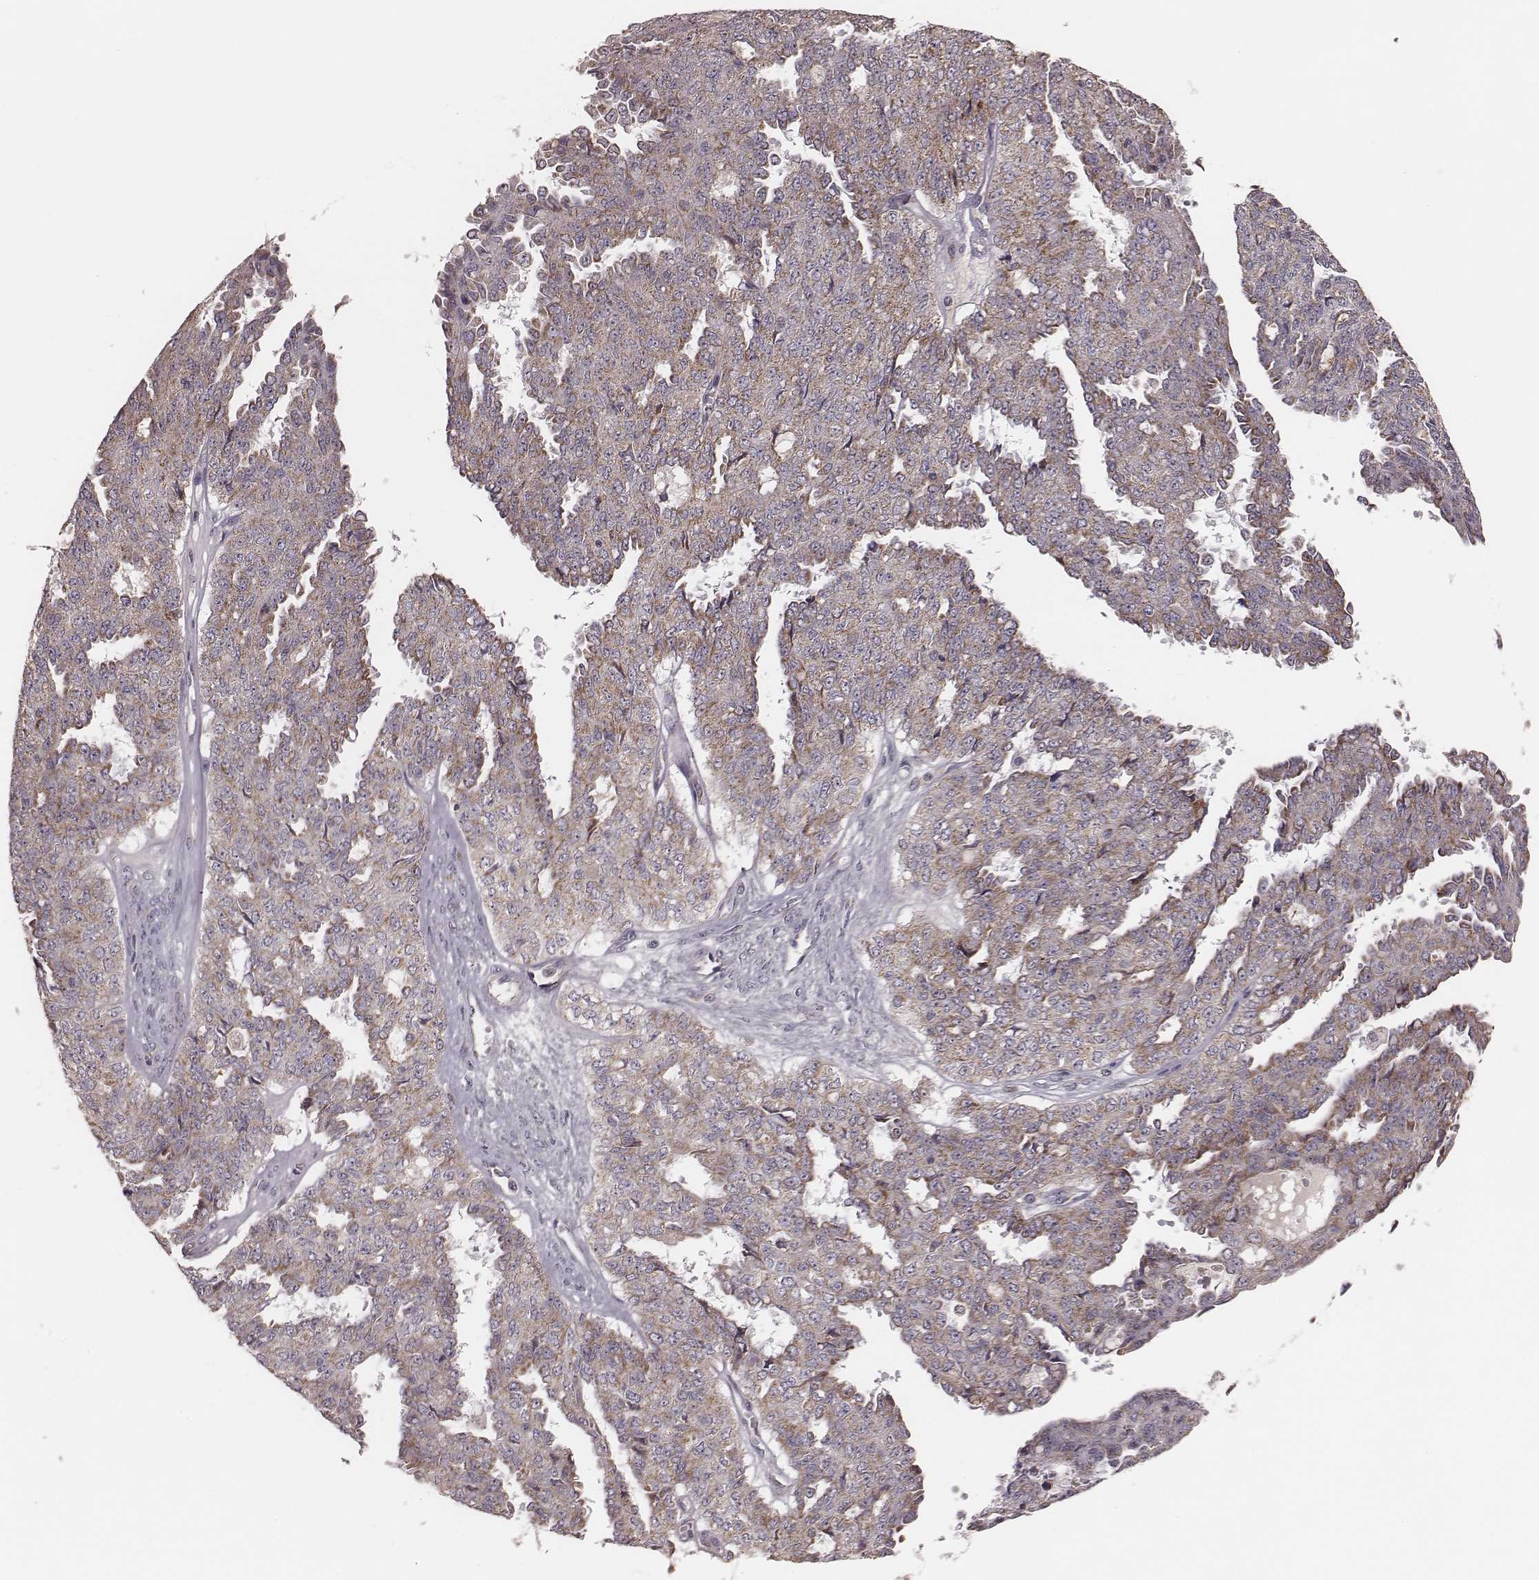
{"staining": {"intensity": "moderate", "quantity": "25%-75%", "location": "cytoplasmic/membranous"}, "tissue": "ovarian cancer", "cell_type": "Tumor cells", "image_type": "cancer", "snomed": [{"axis": "morphology", "description": "Cystadenocarcinoma, serous, NOS"}, {"axis": "topography", "description": "Ovary"}], "caption": "The immunohistochemical stain labels moderate cytoplasmic/membranous expression in tumor cells of ovarian cancer tissue.", "gene": "MRPS27", "patient": {"sex": "female", "age": 71}}